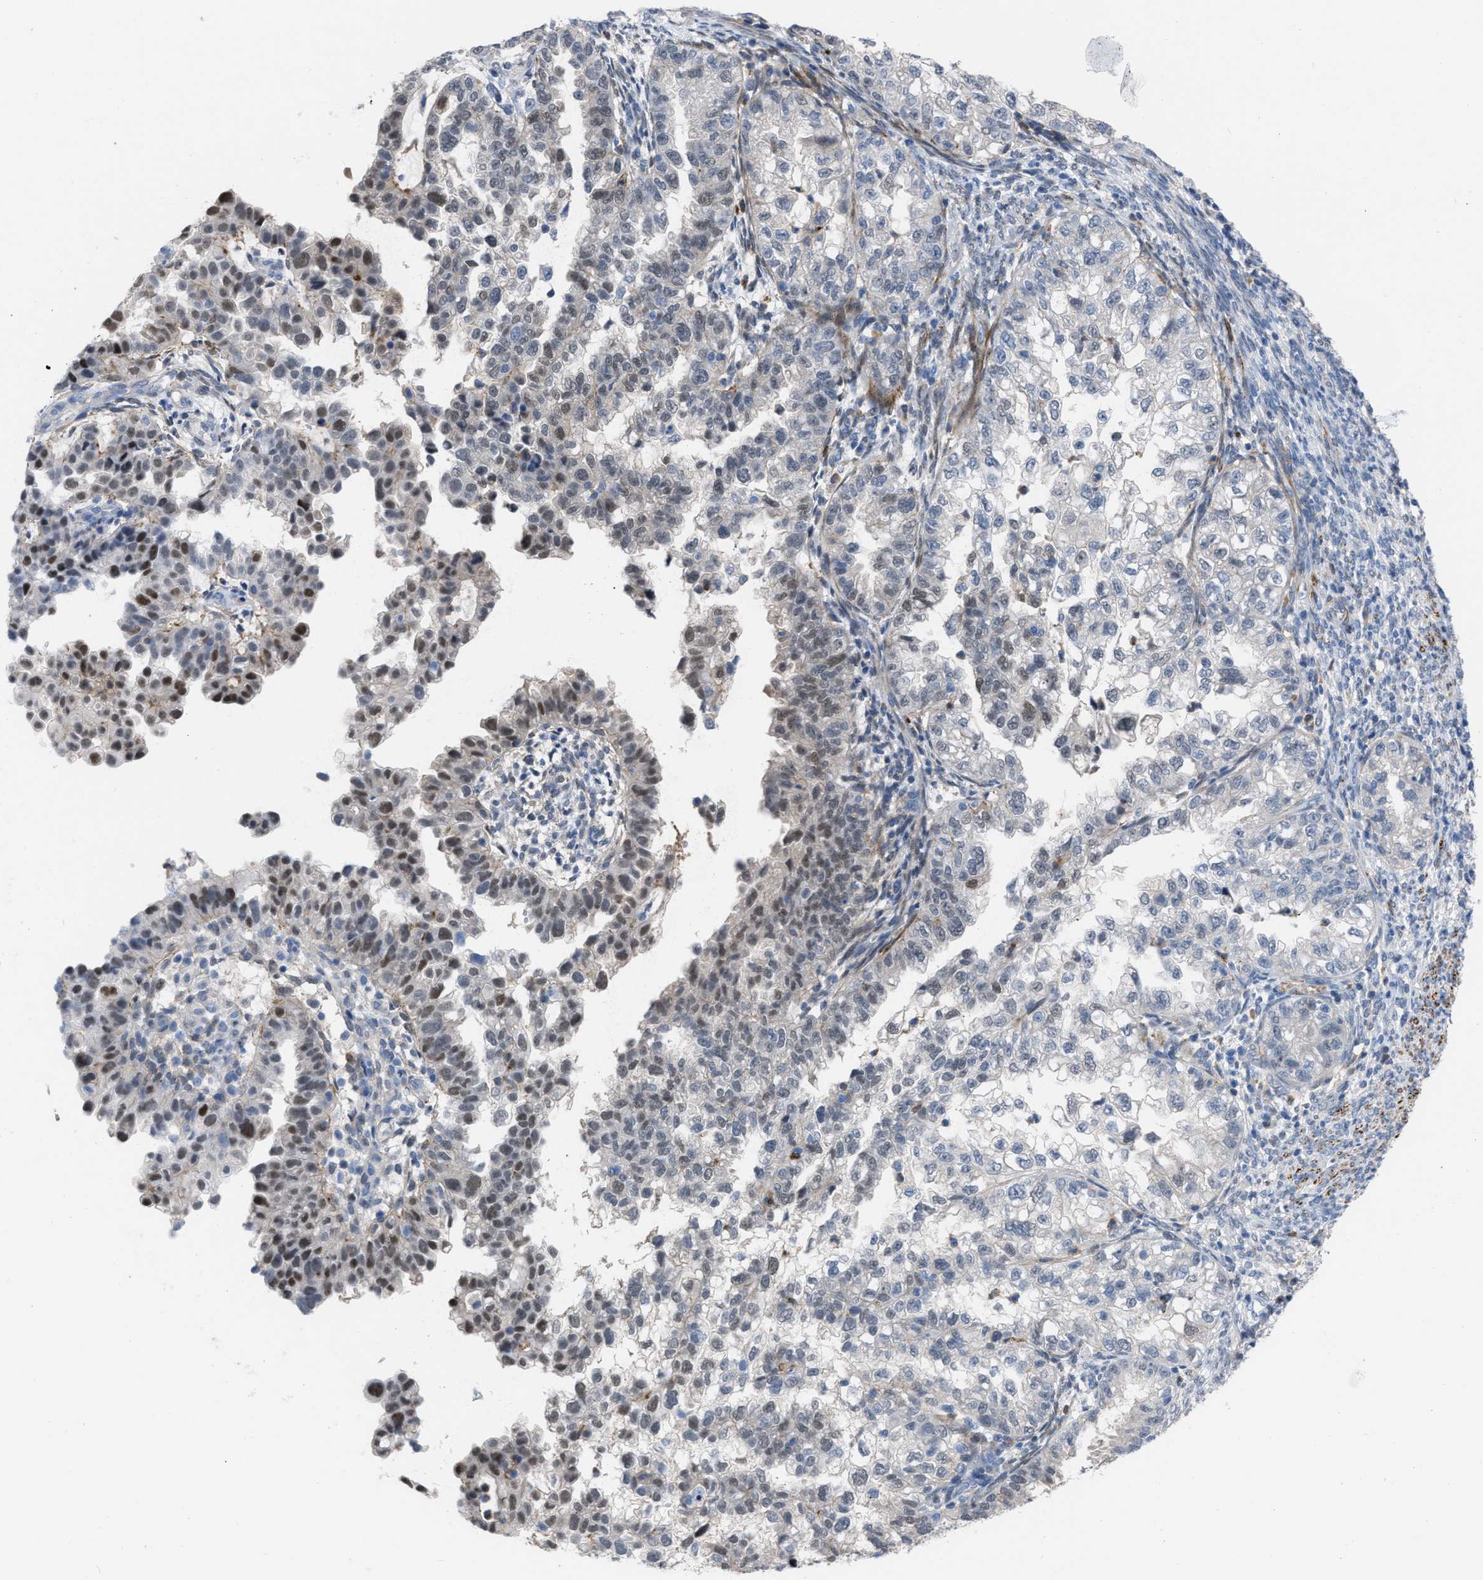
{"staining": {"intensity": "moderate", "quantity": "<25%", "location": "nuclear"}, "tissue": "endometrial cancer", "cell_type": "Tumor cells", "image_type": "cancer", "snomed": [{"axis": "morphology", "description": "Adenocarcinoma, NOS"}, {"axis": "topography", "description": "Endometrium"}], "caption": "IHC histopathology image of neoplastic tissue: human endometrial cancer (adenocarcinoma) stained using IHC reveals low levels of moderate protein expression localized specifically in the nuclear of tumor cells, appearing as a nuclear brown color.", "gene": "PRMT2", "patient": {"sex": "female", "age": 85}}